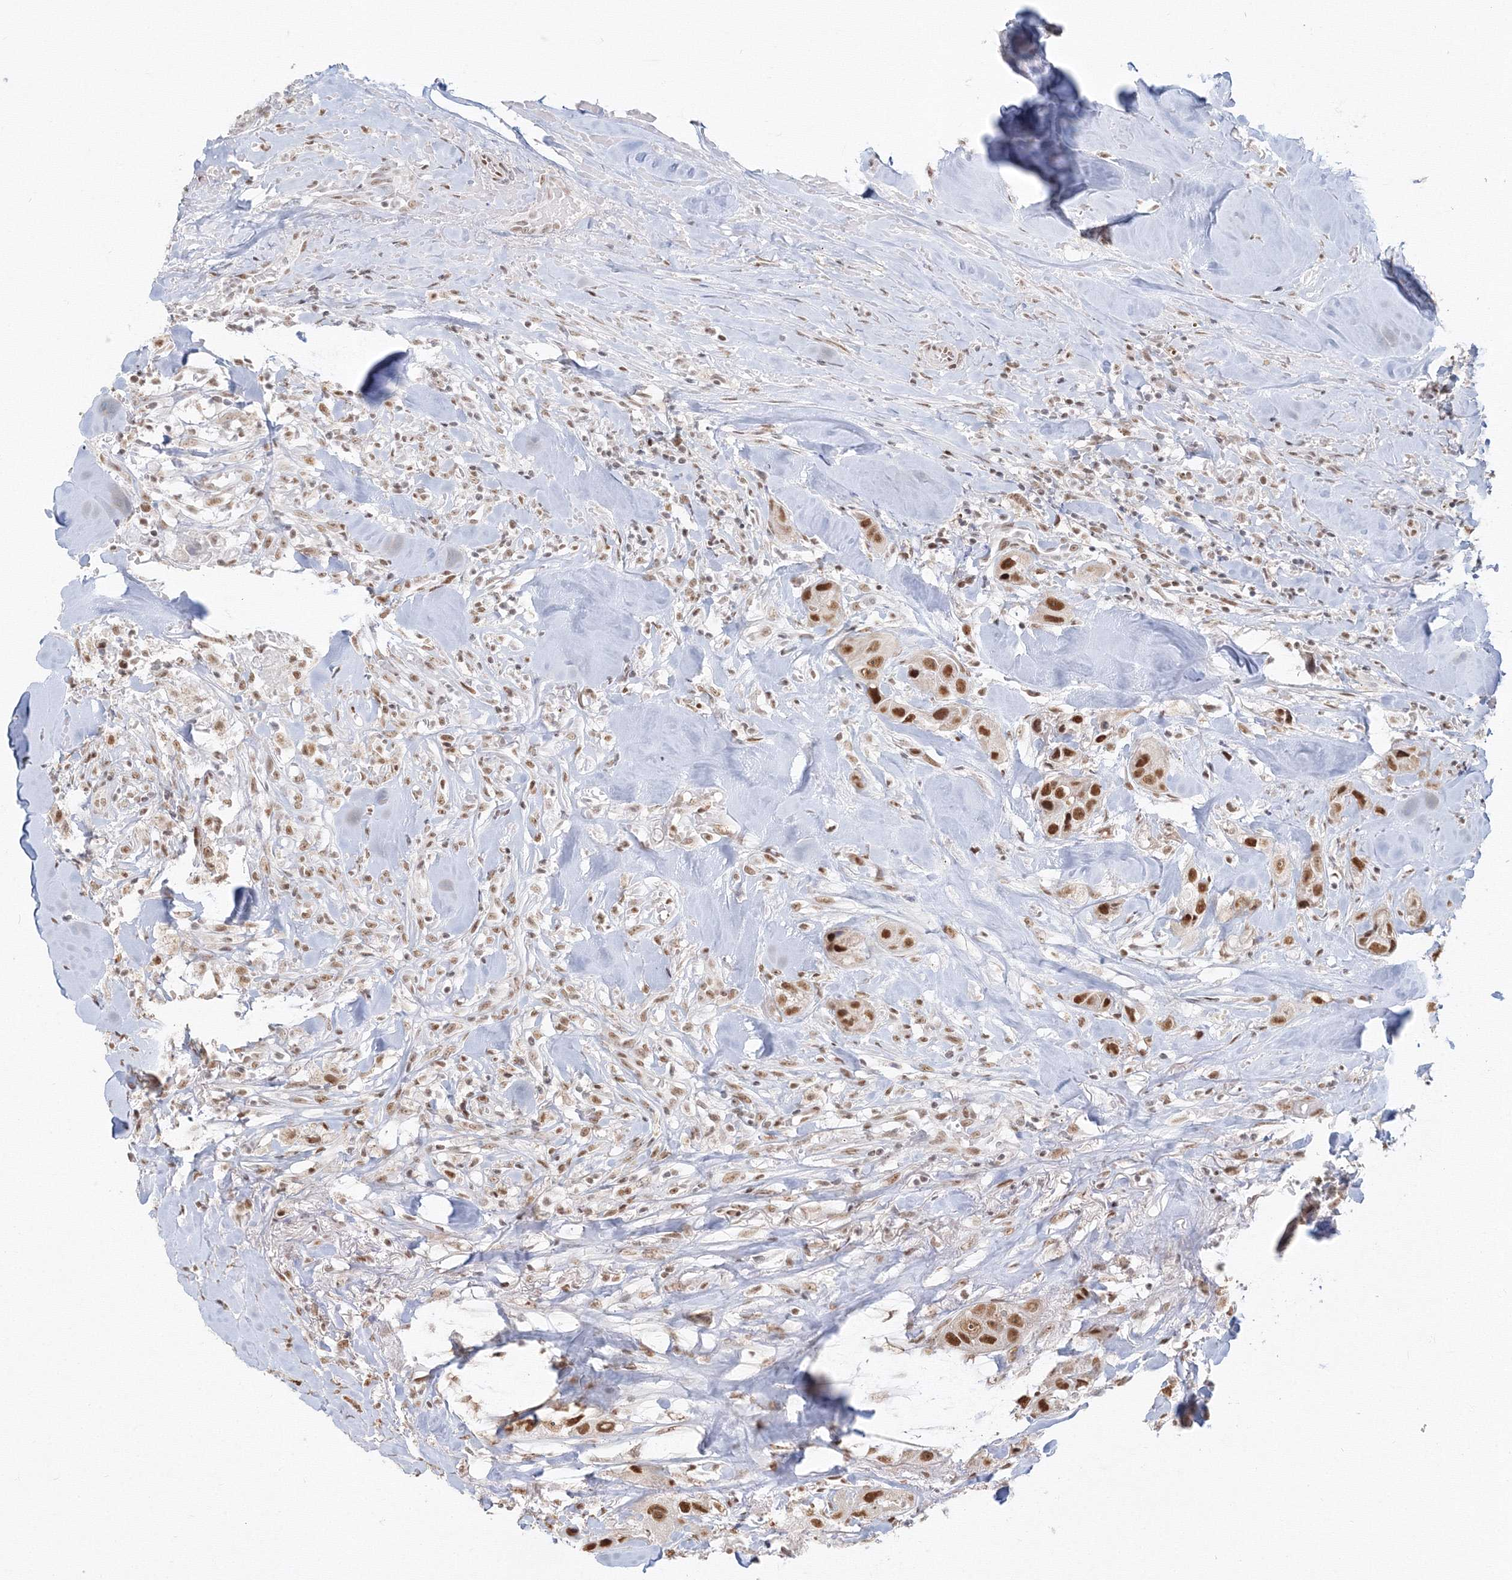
{"staining": {"intensity": "strong", "quantity": ">75%", "location": "nuclear"}, "tissue": "head and neck cancer", "cell_type": "Tumor cells", "image_type": "cancer", "snomed": [{"axis": "morphology", "description": "Normal tissue, NOS"}, {"axis": "morphology", "description": "Squamous cell carcinoma, NOS"}, {"axis": "topography", "description": "Skeletal muscle"}, {"axis": "topography", "description": "Head-Neck"}], "caption": "Head and neck squamous cell carcinoma tissue shows strong nuclear expression in about >75% of tumor cells, visualized by immunohistochemistry.", "gene": "PPP4R2", "patient": {"sex": "male", "age": 51}}